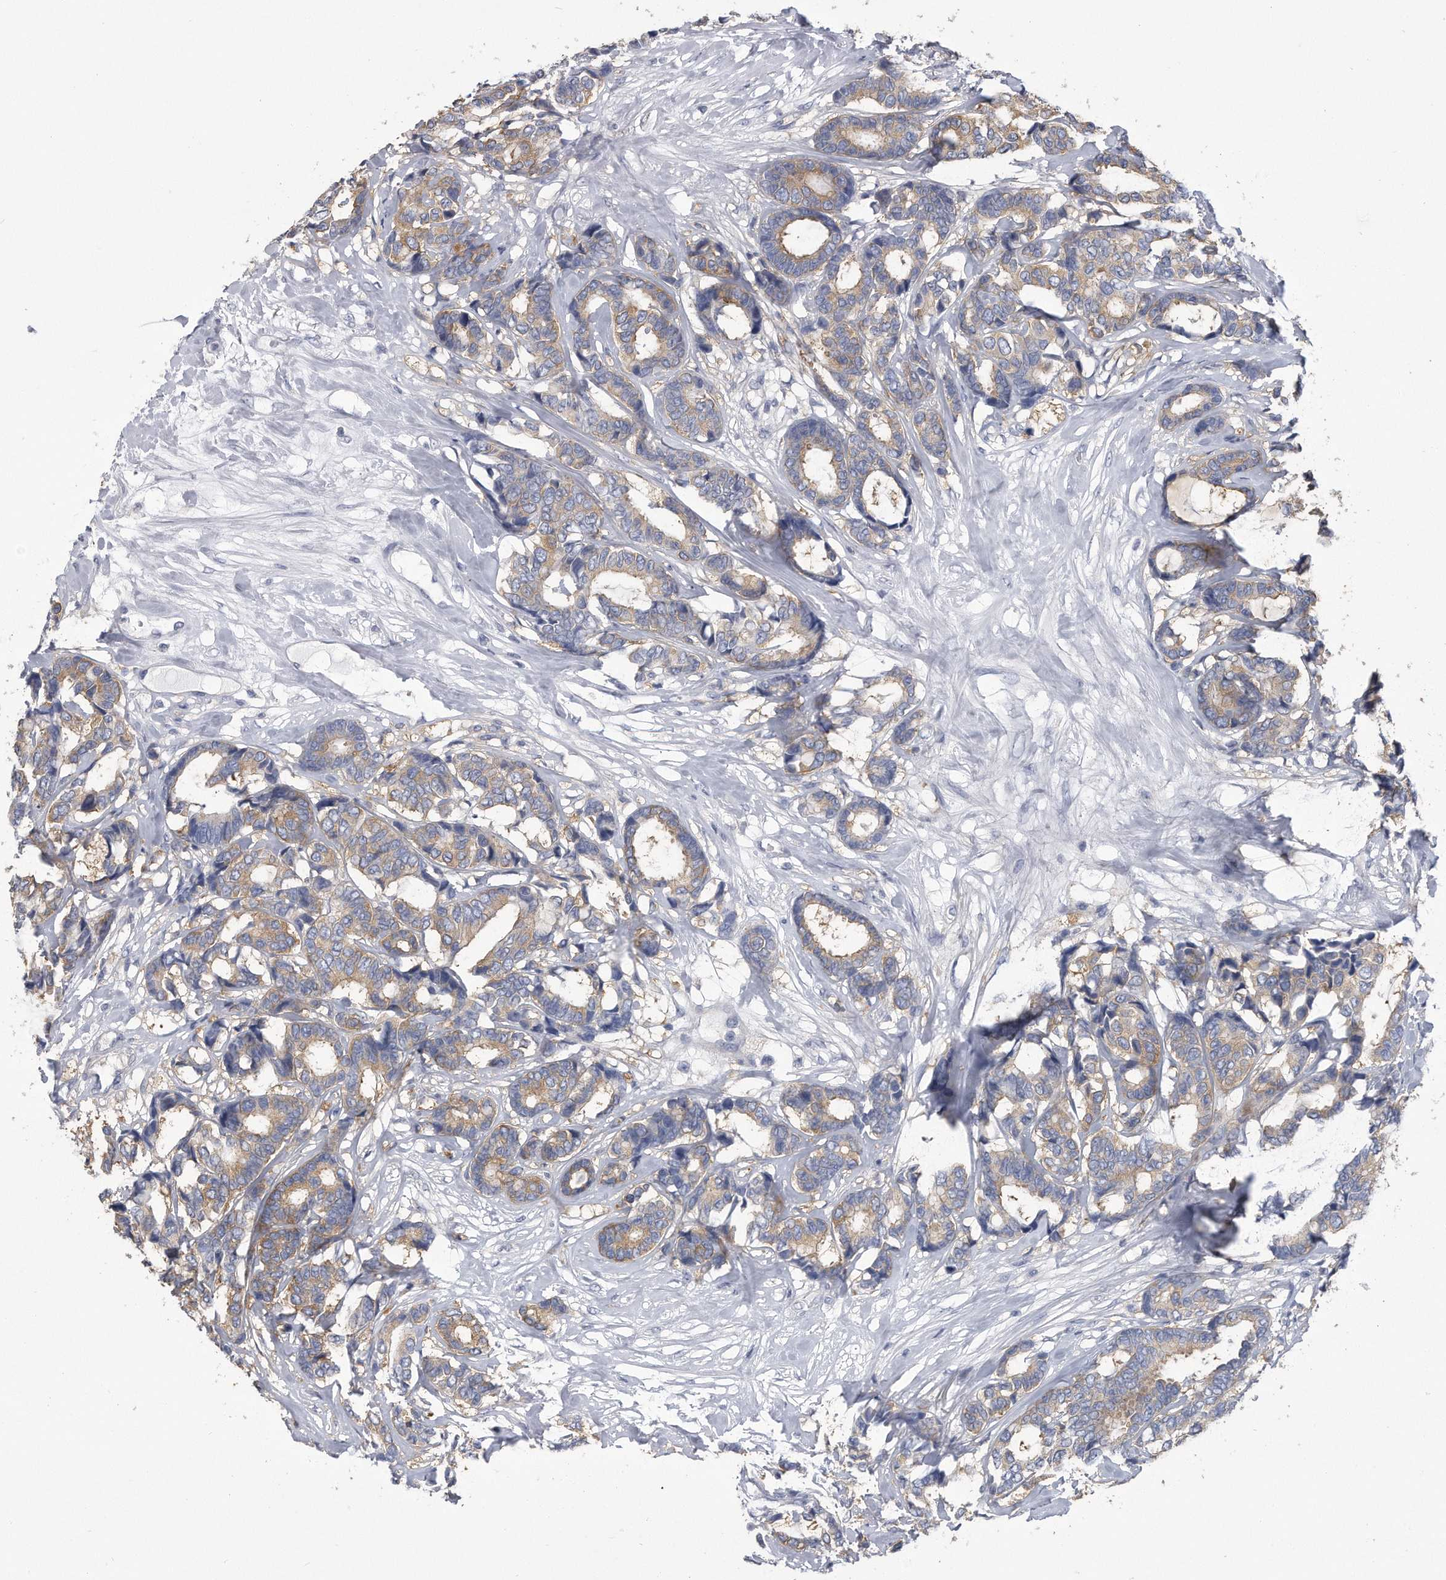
{"staining": {"intensity": "weak", "quantity": ">75%", "location": "cytoplasmic/membranous"}, "tissue": "breast cancer", "cell_type": "Tumor cells", "image_type": "cancer", "snomed": [{"axis": "morphology", "description": "Duct carcinoma"}, {"axis": "topography", "description": "Breast"}], "caption": "This is a micrograph of immunohistochemistry (IHC) staining of breast invasive ductal carcinoma, which shows weak expression in the cytoplasmic/membranous of tumor cells.", "gene": "PYGB", "patient": {"sex": "female", "age": 87}}